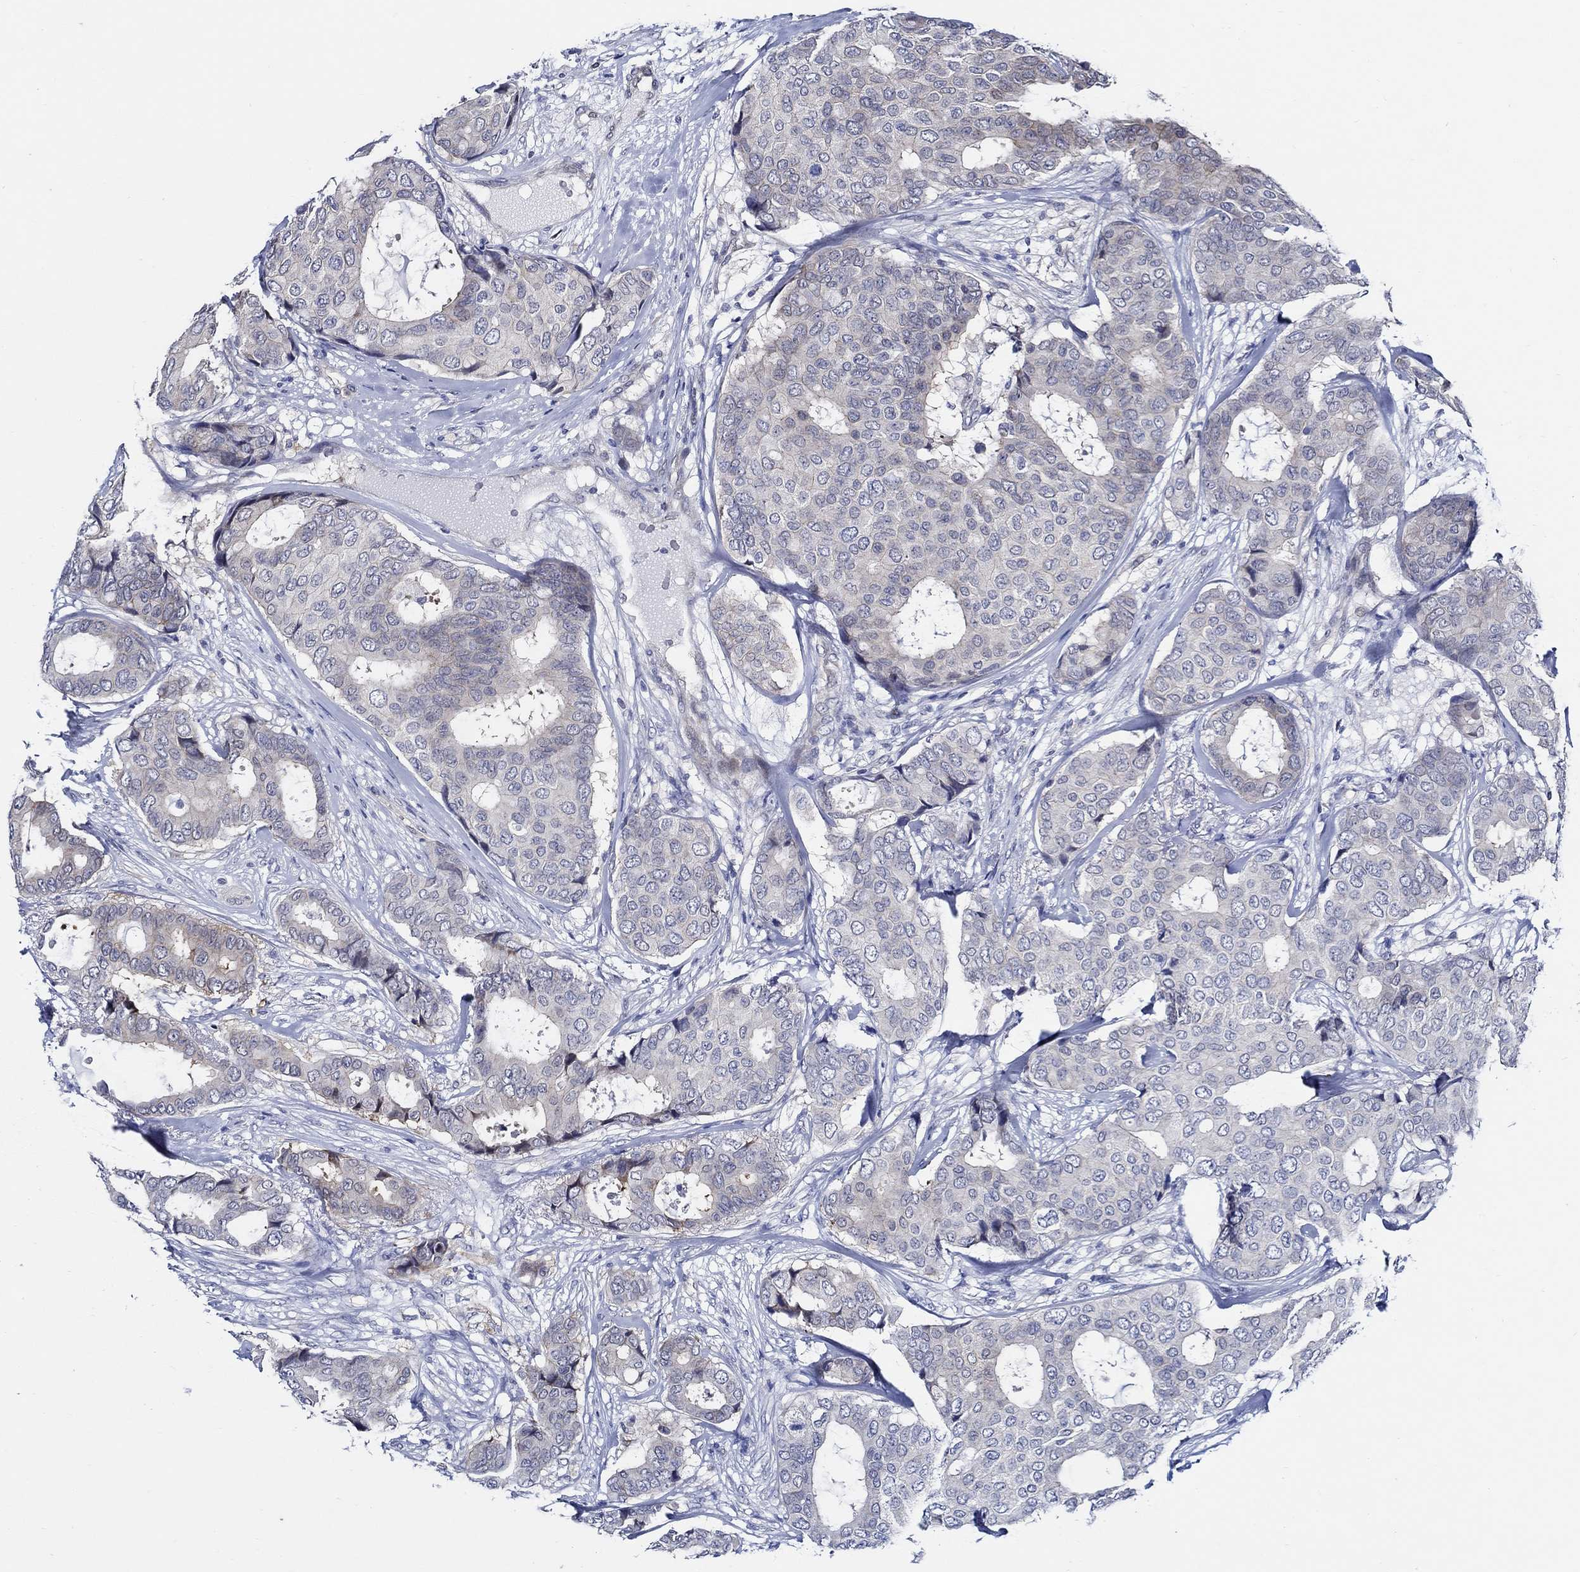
{"staining": {"intensity": "negative", "quantity": "none", "location": "none"}, "tissue": "breast cancer", "cell_type": "Tumor cells", "image_type": "cancer", "snomed": [{"axis": "morphology", "description": "Duct carcinoma"}, {"axis": "topography", "description": "Breast"}], "caption": "Immunohistochemistry histopathology image of breast invasive ductal carcinoma stained for a protein (brown), which displays no staining in tumor cells.", "gene": "C8orf48", "patient": {"sex": "female", "age": 75}}